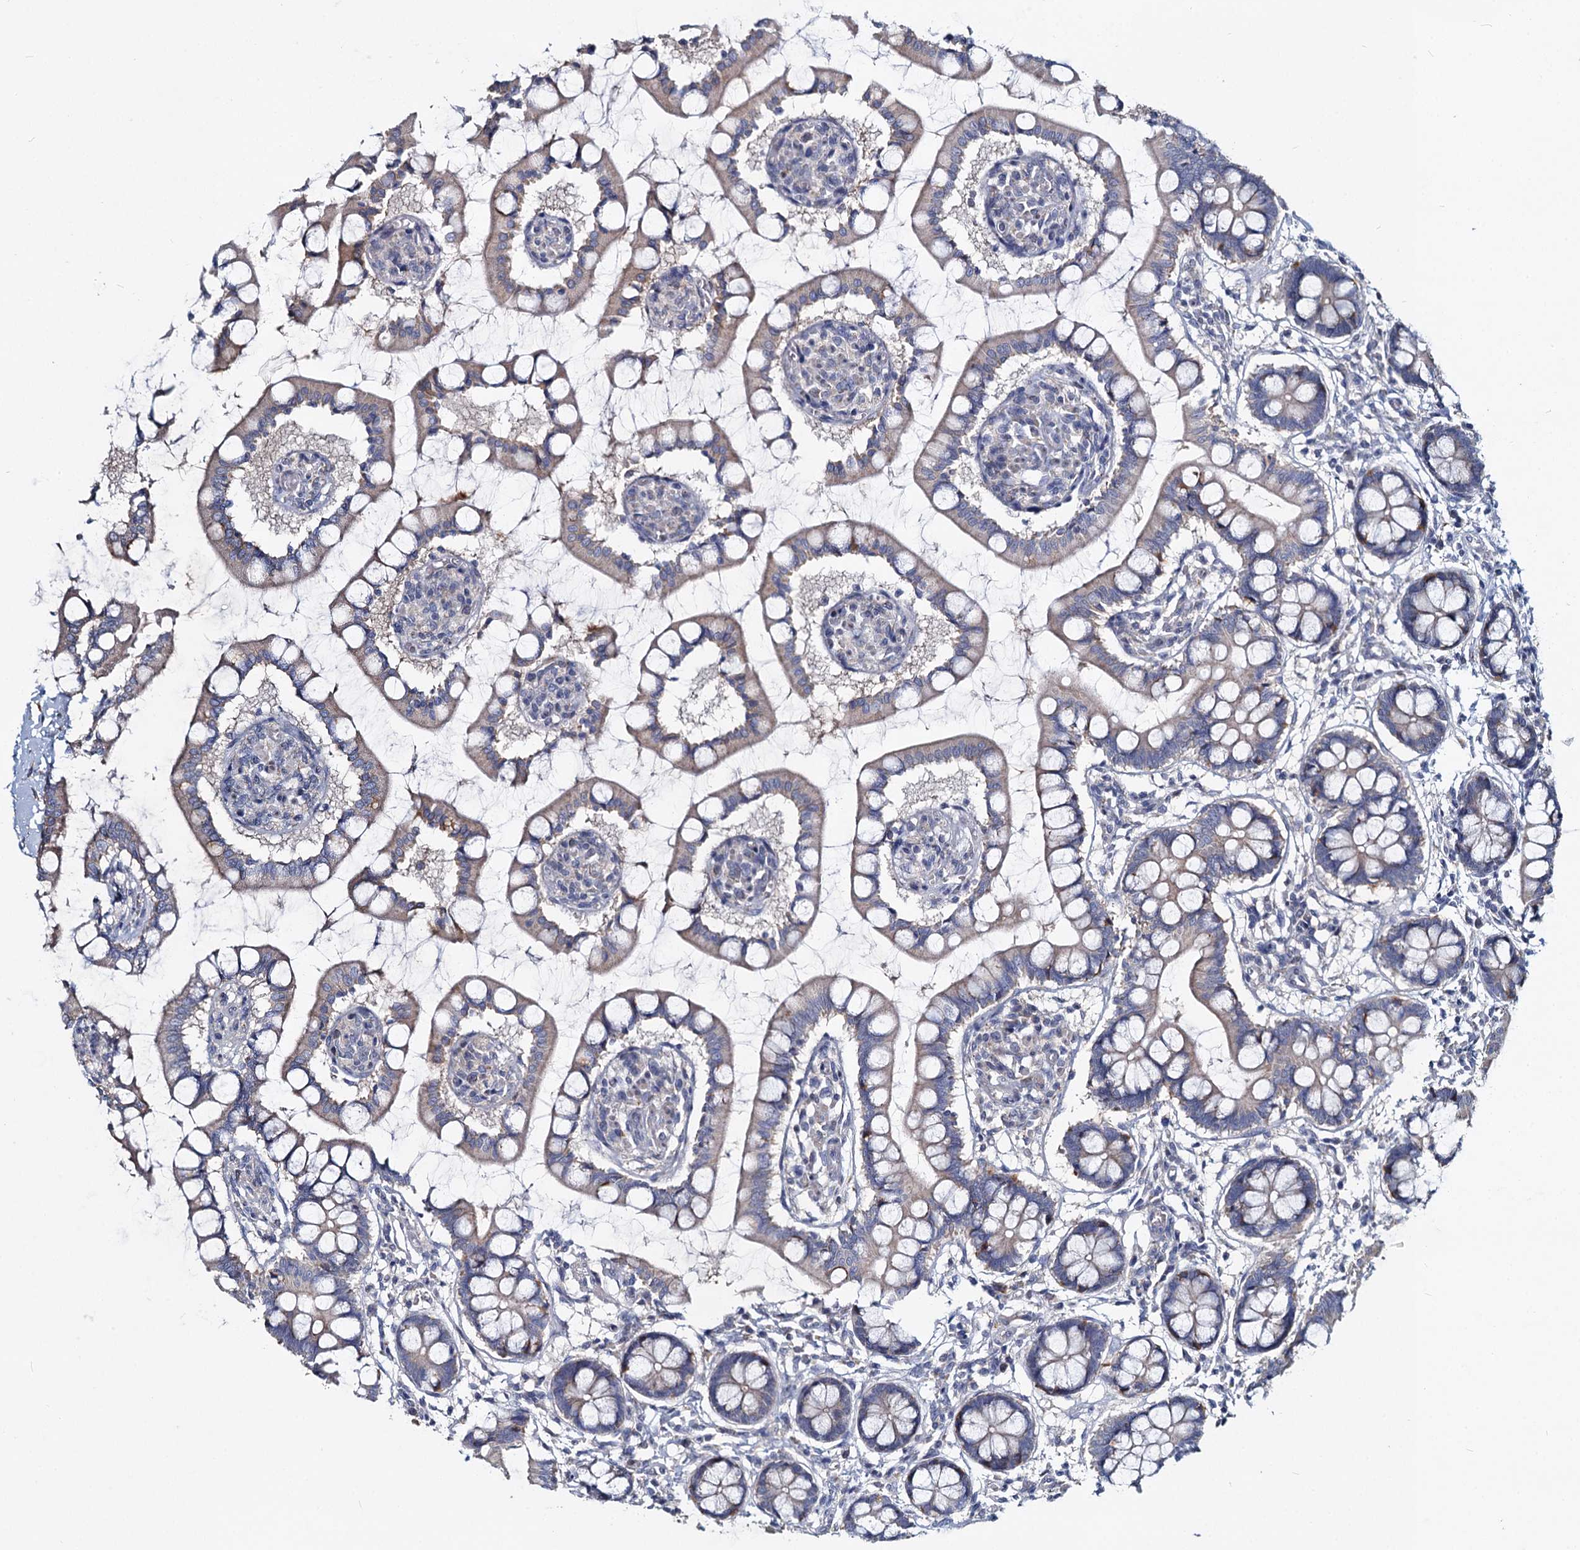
{"staining": {"intensity": "moderate", "quantity": "25%-75%", "location": "cytoplasmic/membranous"}, "tissue": "small intestine", "cell_type": "Glandular cells", "image_type": "normal", "snomed": [{"axis": "morphology", "description": "Normal tissue, NOS"}, {"axis": "topography", "description": "Small intestine"}], "caption": "High-magnification brightfield microscopy of normal small intestine stained with DAB (brown) and counterstained with hematoxylin (blue). glandular cells exhibit moderate cytoplasmic/membranous staining is present in approximately25%-75% of cells.", "gene": "DCUN1D2", "patient": {"sex": "male", "age": 52}}